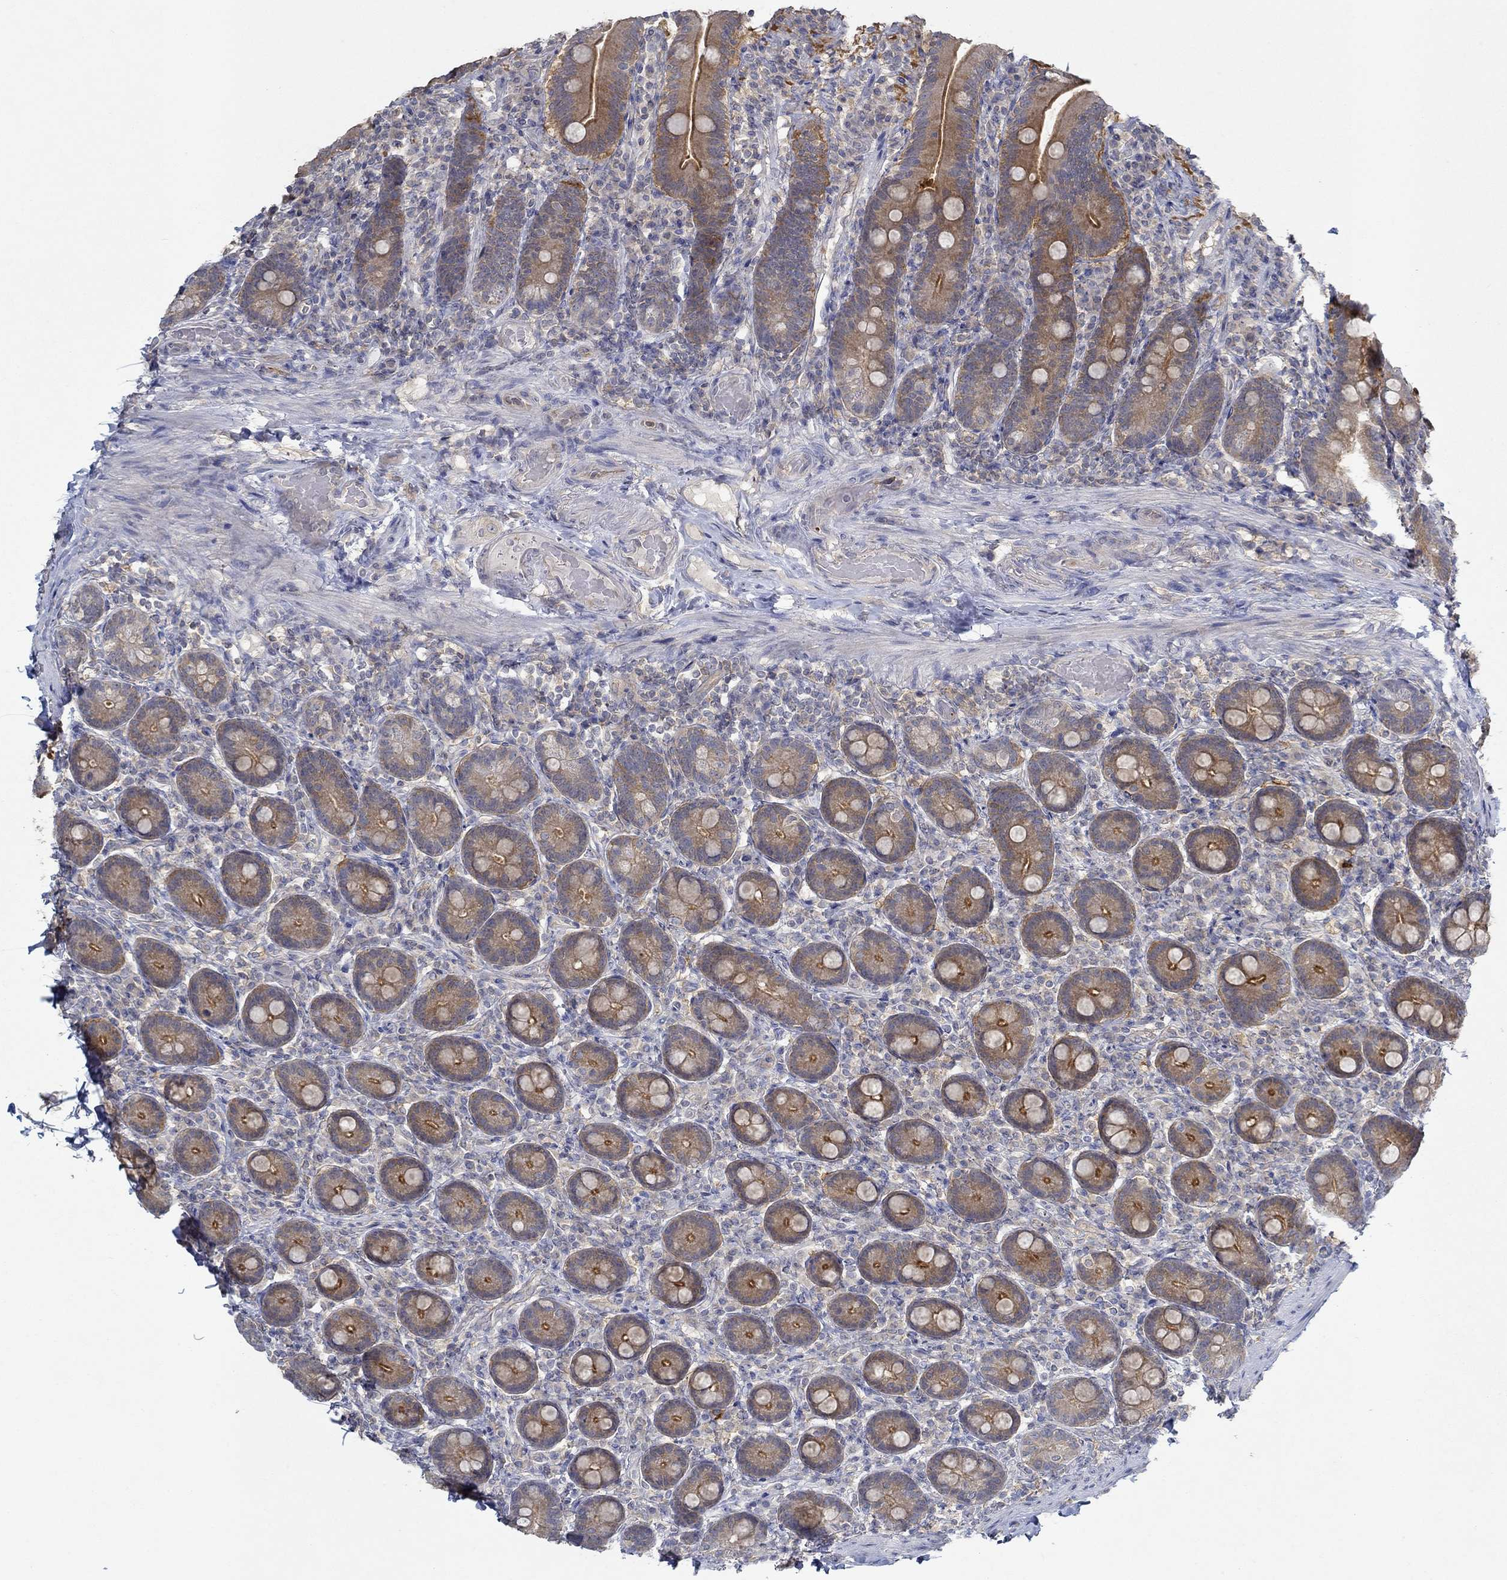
{"staining": {"intensity": "moderate", "quantity": ">75%", "location": "cytoplasmic/membranous"}, "tissue": "small intestine", "cell_type": "Glandular cells", "image_type": "normal", "snomed": [{"axis": "morphology", "description": "Normal tissue, NOS"}, {"axis": "topography", "description": "Small intestine"}], "caption": "About >75% of glandular cells in normal small intestine show moderate cytoplasmic/membranous protein staining as visualized by brown immunohistochemical staining.", "gene": "MTHFR", "patient": {"sex": "male", "age": 66}}